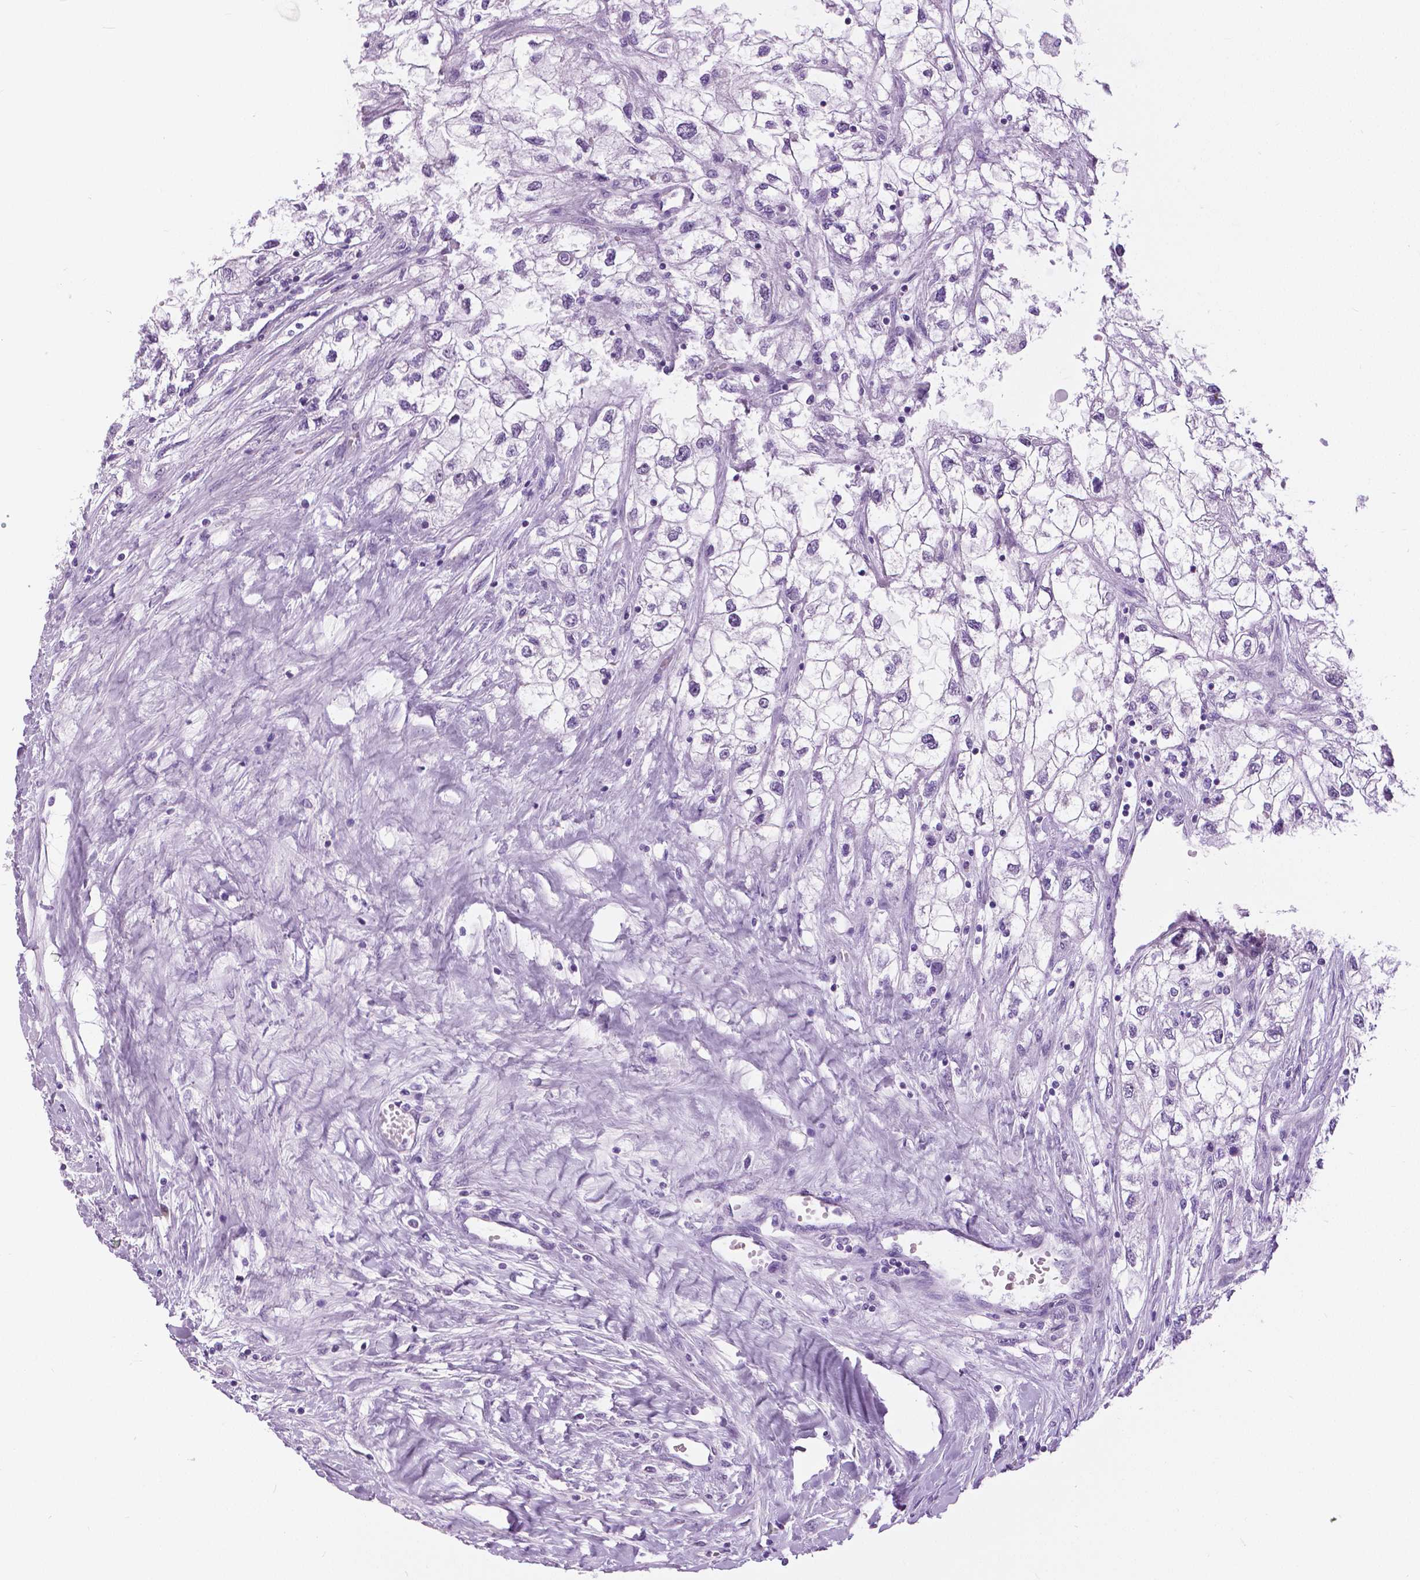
{"staining": {"intensity": "negative", "quantity": "none", "location": "none"}, "tissue": "renal cancer", "cell_type": "Tumor cells", "image_type": "cancer", "snomed": [{"axis": "morphology", "description": "Adenocarcinoma, NOS"}, {"axis": "topography", "description": "Kidney"}], "caption": "DAB (3,3'-diaminobenzidine) immunohistochemical staining of adenocarcinoma (renal) demonstrates no significant expression in tumor cells.", "gene": "MYOM1", "patient": {"sex": "male", "age": 59}}